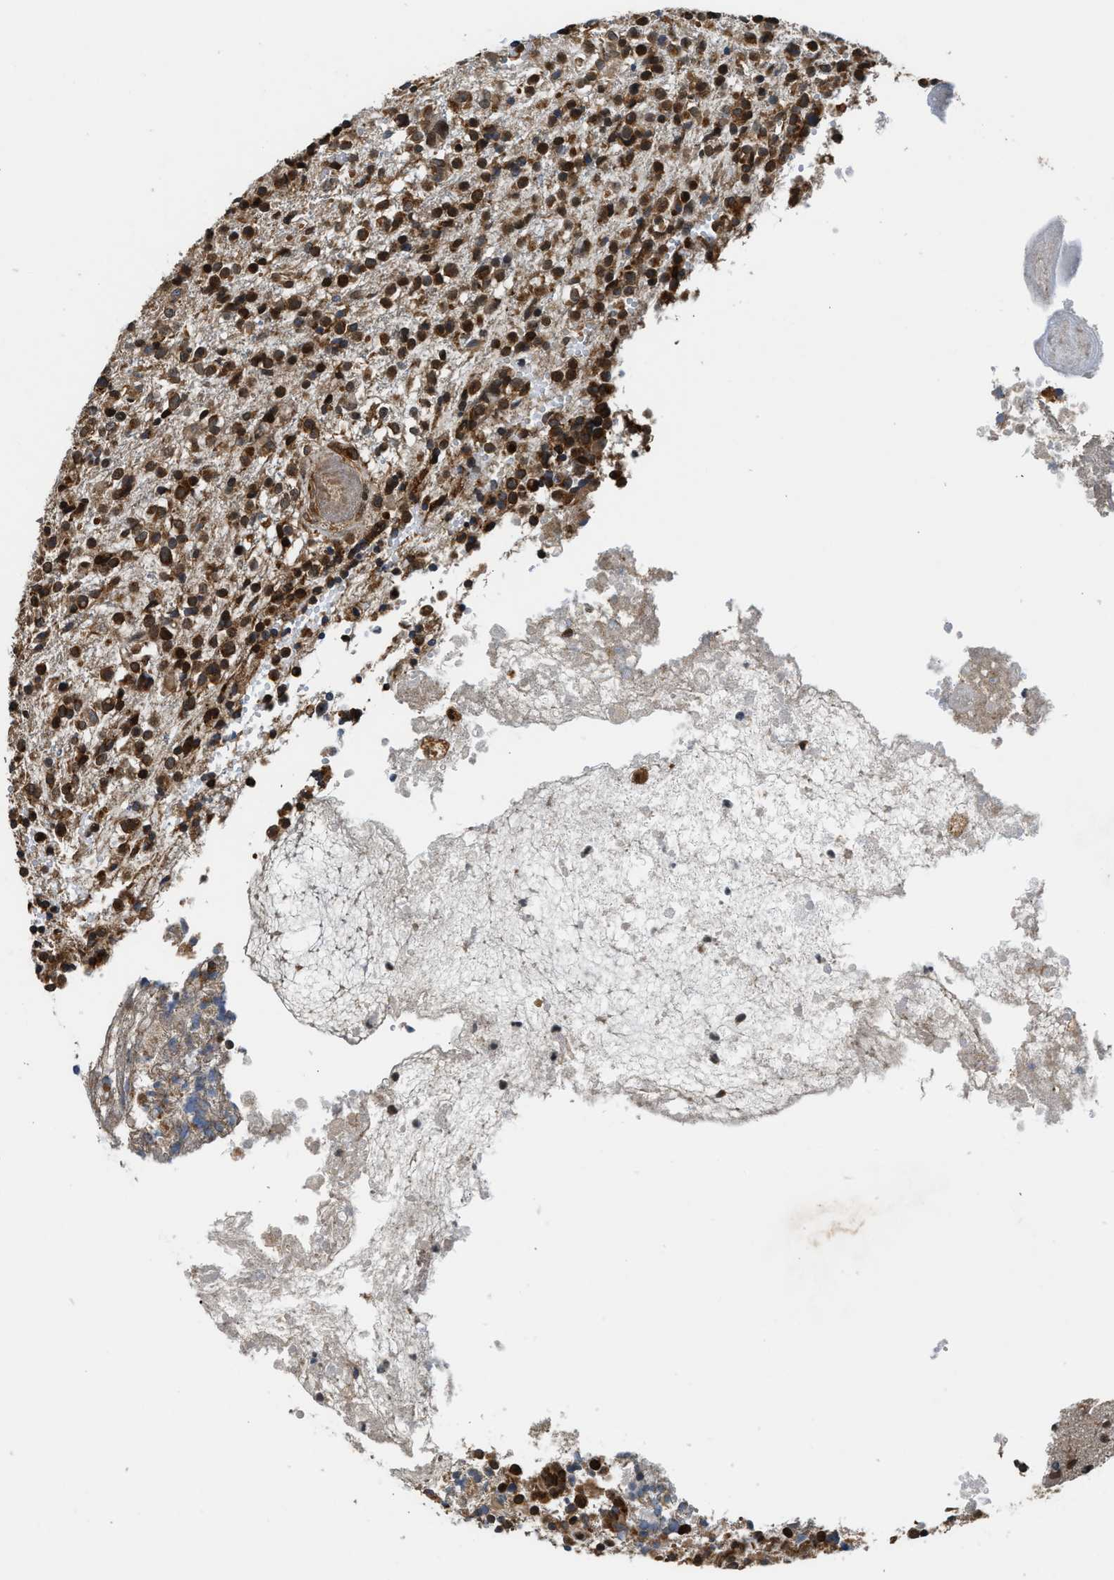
{"staining": {"intensity": "strong", "quantity": ">75%", "location": "cytoplasmic/membranous,nuclear"}, "tissue": "glioma", "cell_type": "Tumor cells", "image_type": "cancer", "snomed": [{"axis": "morphology", "description": "Glioma, malignant, High grade"}, {"axis": "topography", "description": "Brain"}], "caption": "The image shows staining of high-grade glioma (malignant), revealing strong cytoplasmic/membranous and nuclear protein staining (brown color) within tumor cells.", "gene": "RETREG3", "patient": {"sex": "female", "age": 59}}